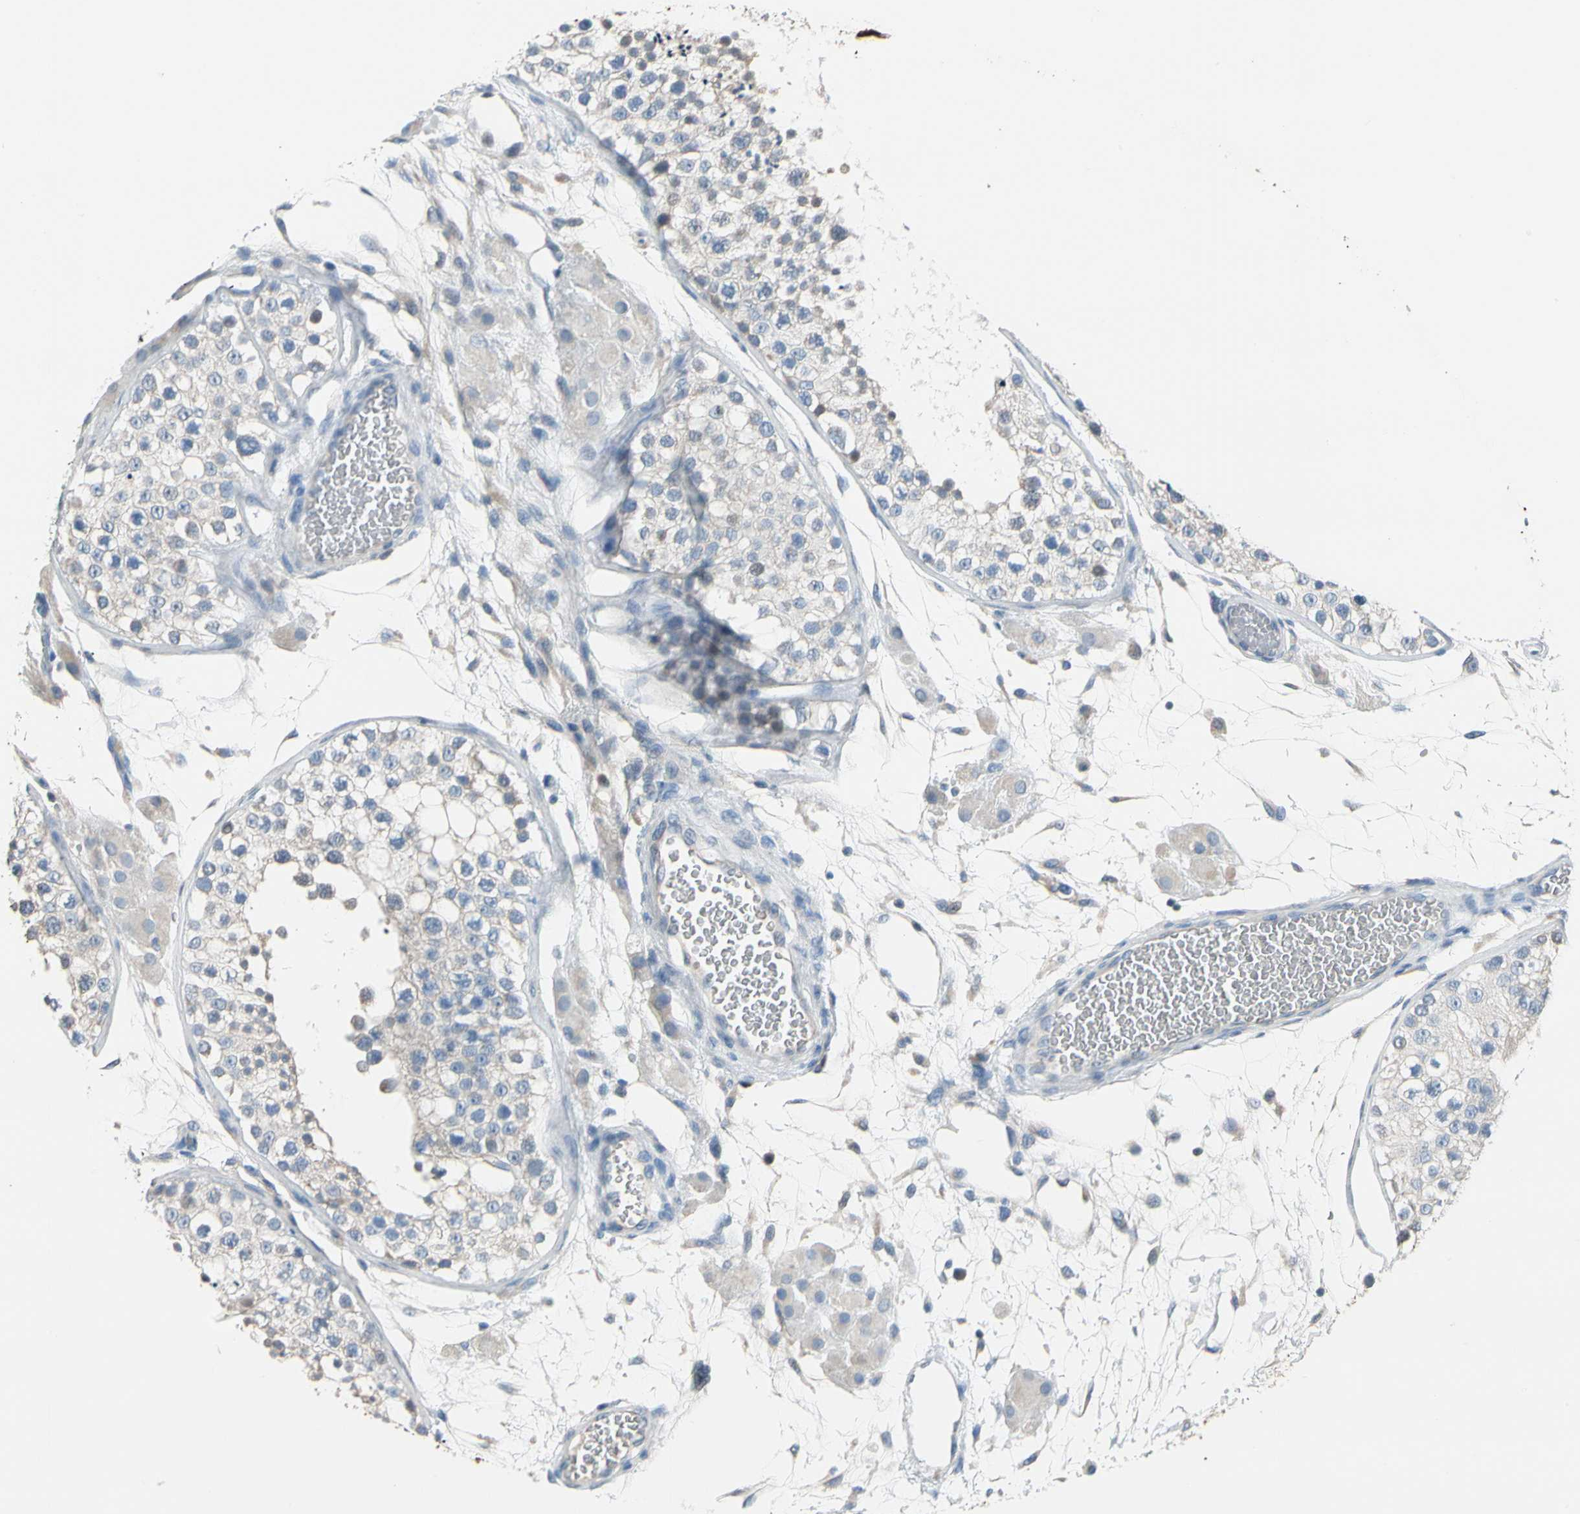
{"staining": {"intensity": "weak", "quantity": ">75%", "location": "cytoplasmic/membranous"}, "tissue": "testis", "cell_type": "Cells in seminiferous ducts", "image_type": "normal", "snomed": [{"axis": "morphology", "description": "Normal tissue, NOS"}, {"axis": "topography", "description": "Testis"}], "caption": "Cells in seminiferous ducts exhibit low levels of weak cytoplasmic/membranous expression in approximately >75% of cells in normal human testis.", "gene": "STK40", "patient": {"sex": "male", "age": 26}}